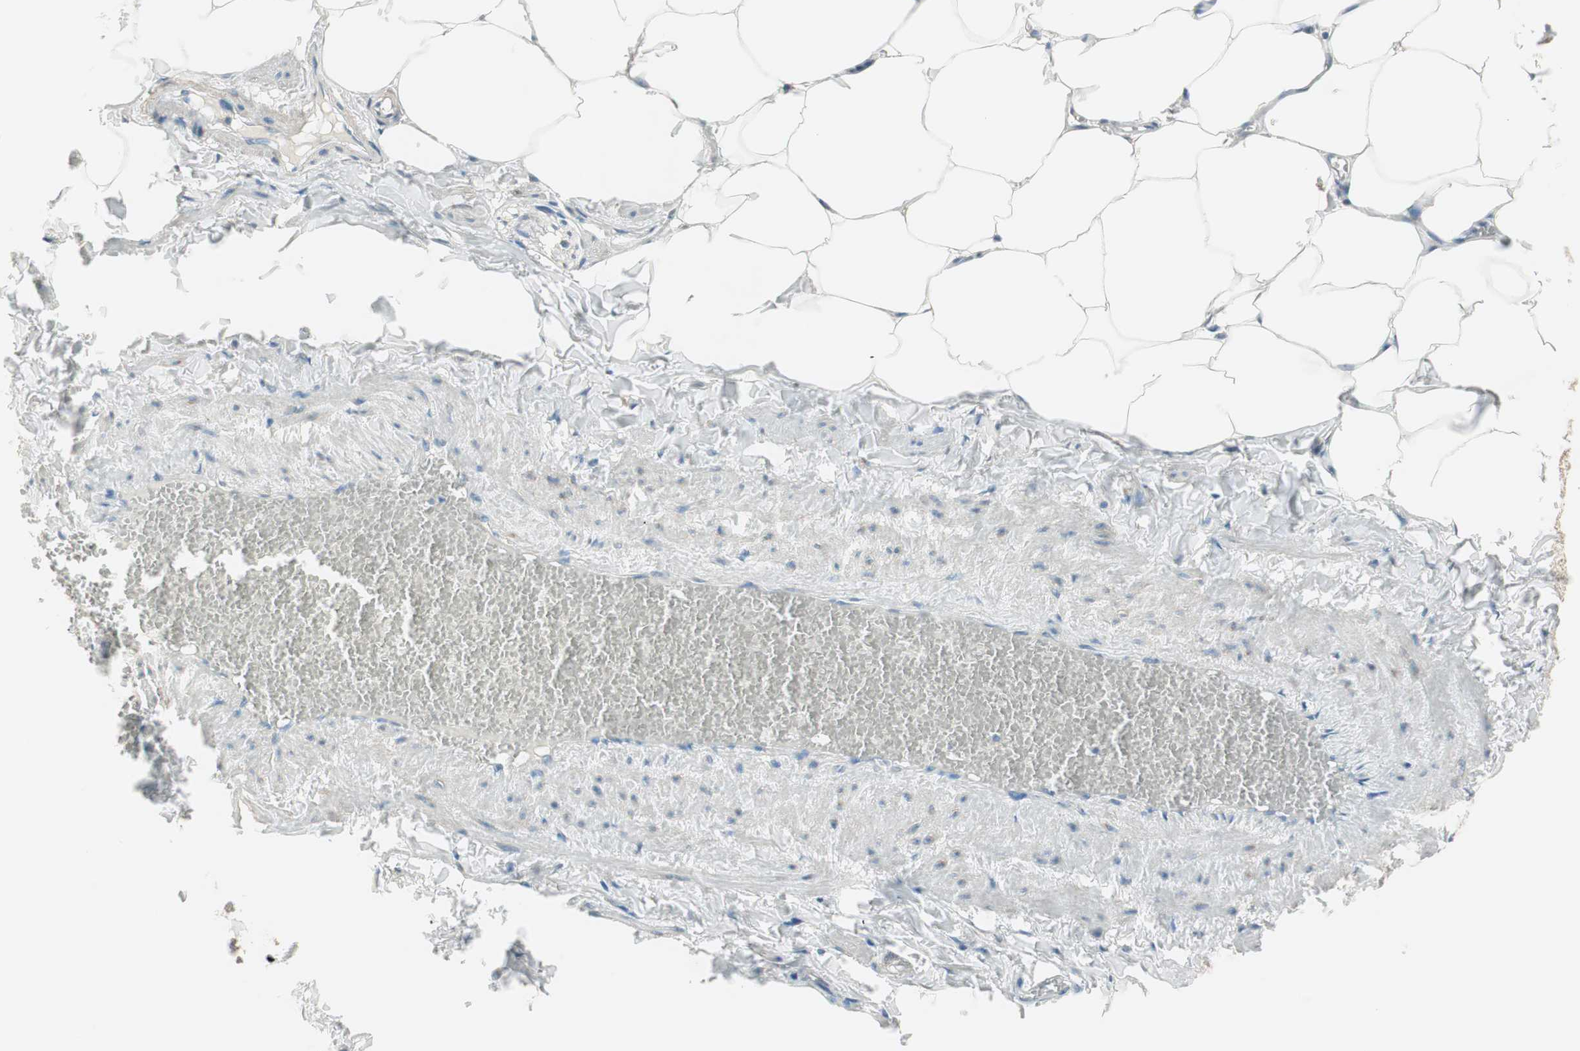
{"staining": {"intensity": "negative", "quantity": "none", "location": "none"}, "tissue": "adipose tissue", "cell_type": "Adipocytes", "image_type": "normal", "snomed": [{"axis": "morphology", "description": "Normal tissue, NOS"}, {"axis": "topography", "description": "Vascular tissue"}], "caption": "High magnification brightfield microscopy of unremarkable adipose tissue stained with DAB (brown) and counterstained with hematoxylin (blue): adipocytes show no significant staining. (Stains: DAB IHC with hematoxylin counter stain, Microscopy: brightfield microscopy at high magnification).", "gene": "SEC16A", "patient": {"sex": "male", "age": 41}}